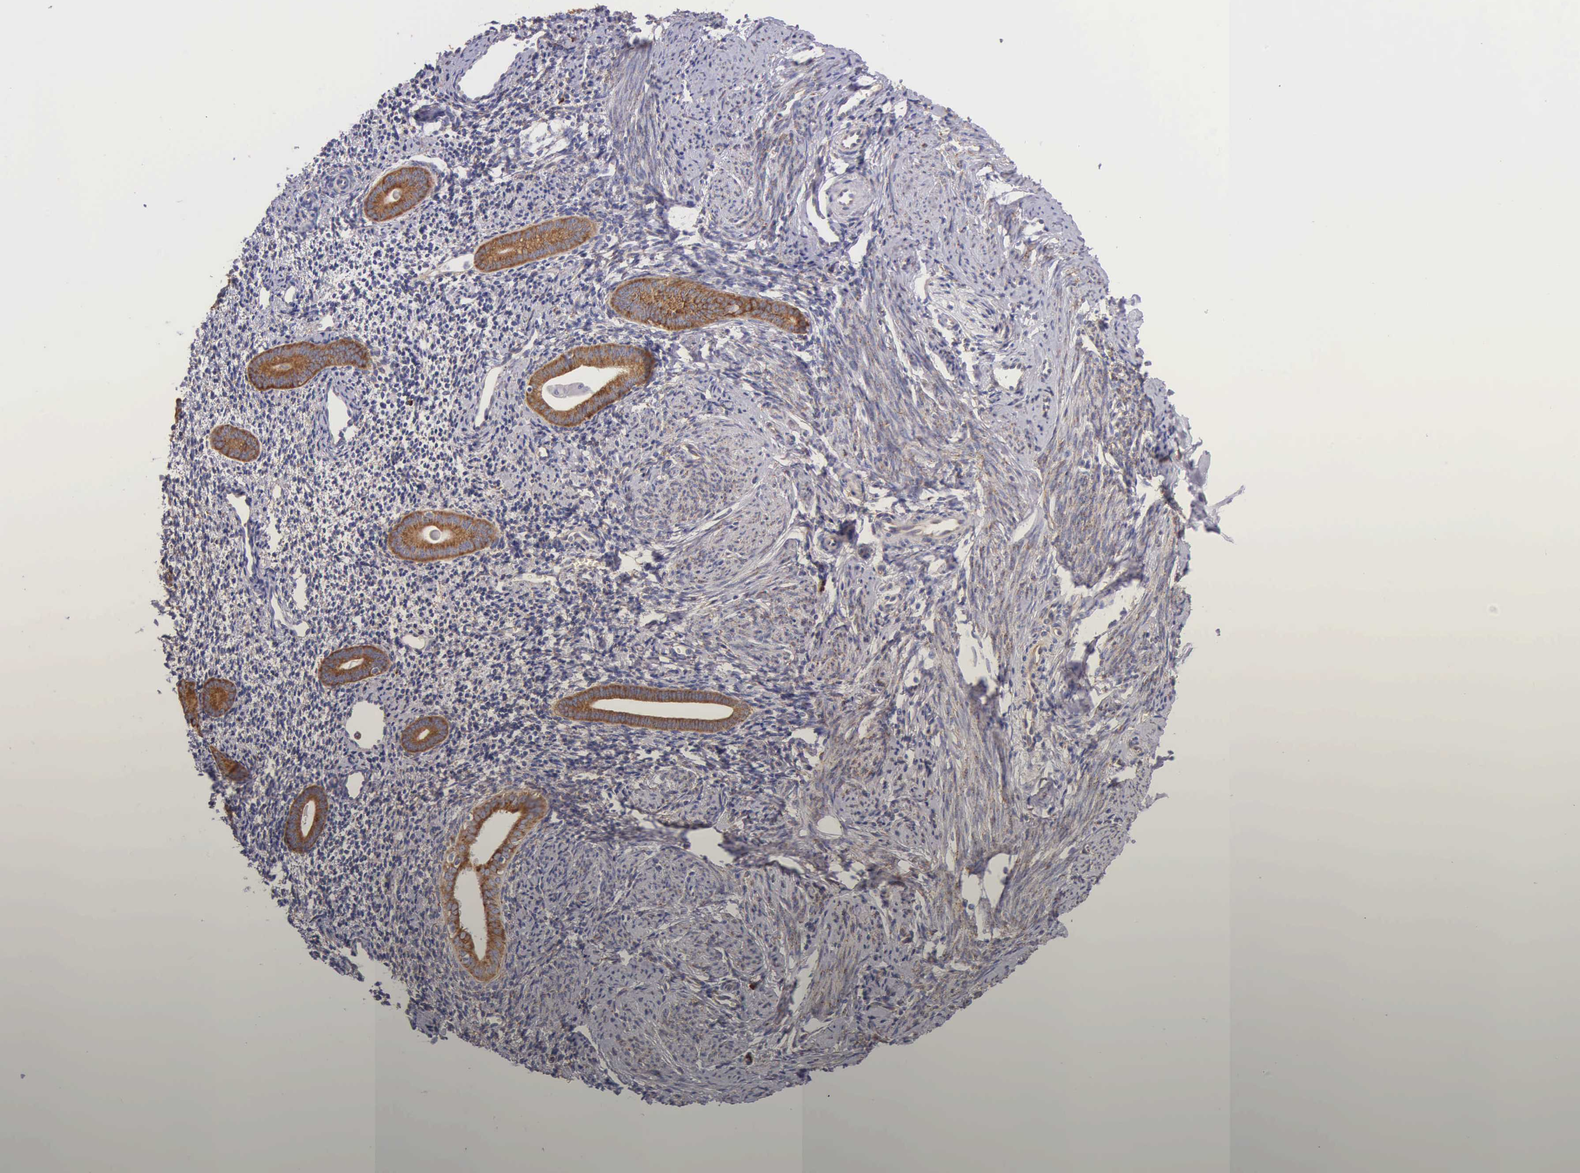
{"staining": {"intensity": "weak", "quantity": "25%-75%", "location": "cytoplasmic/membranous"}, "tissue": "endometrium", "cell_type": "Cells in endometrial stroma", "image_type": "normal", "snomed": [{"axis": "morphology", "description": "Normal tissue, NOS"}, {"axis": "morphology", "description": "Neoplasm, benign, NOS"}, {"axis": "topography", "description": "Uterus"}], "caption": "A micrograph of human endometrium stained for a protein displays weak cytoplasmic/membranous brown staining in cells in endometrial stroma.", "gene": "CKAP4", "patient": {"sex": "female", "age": 55}}